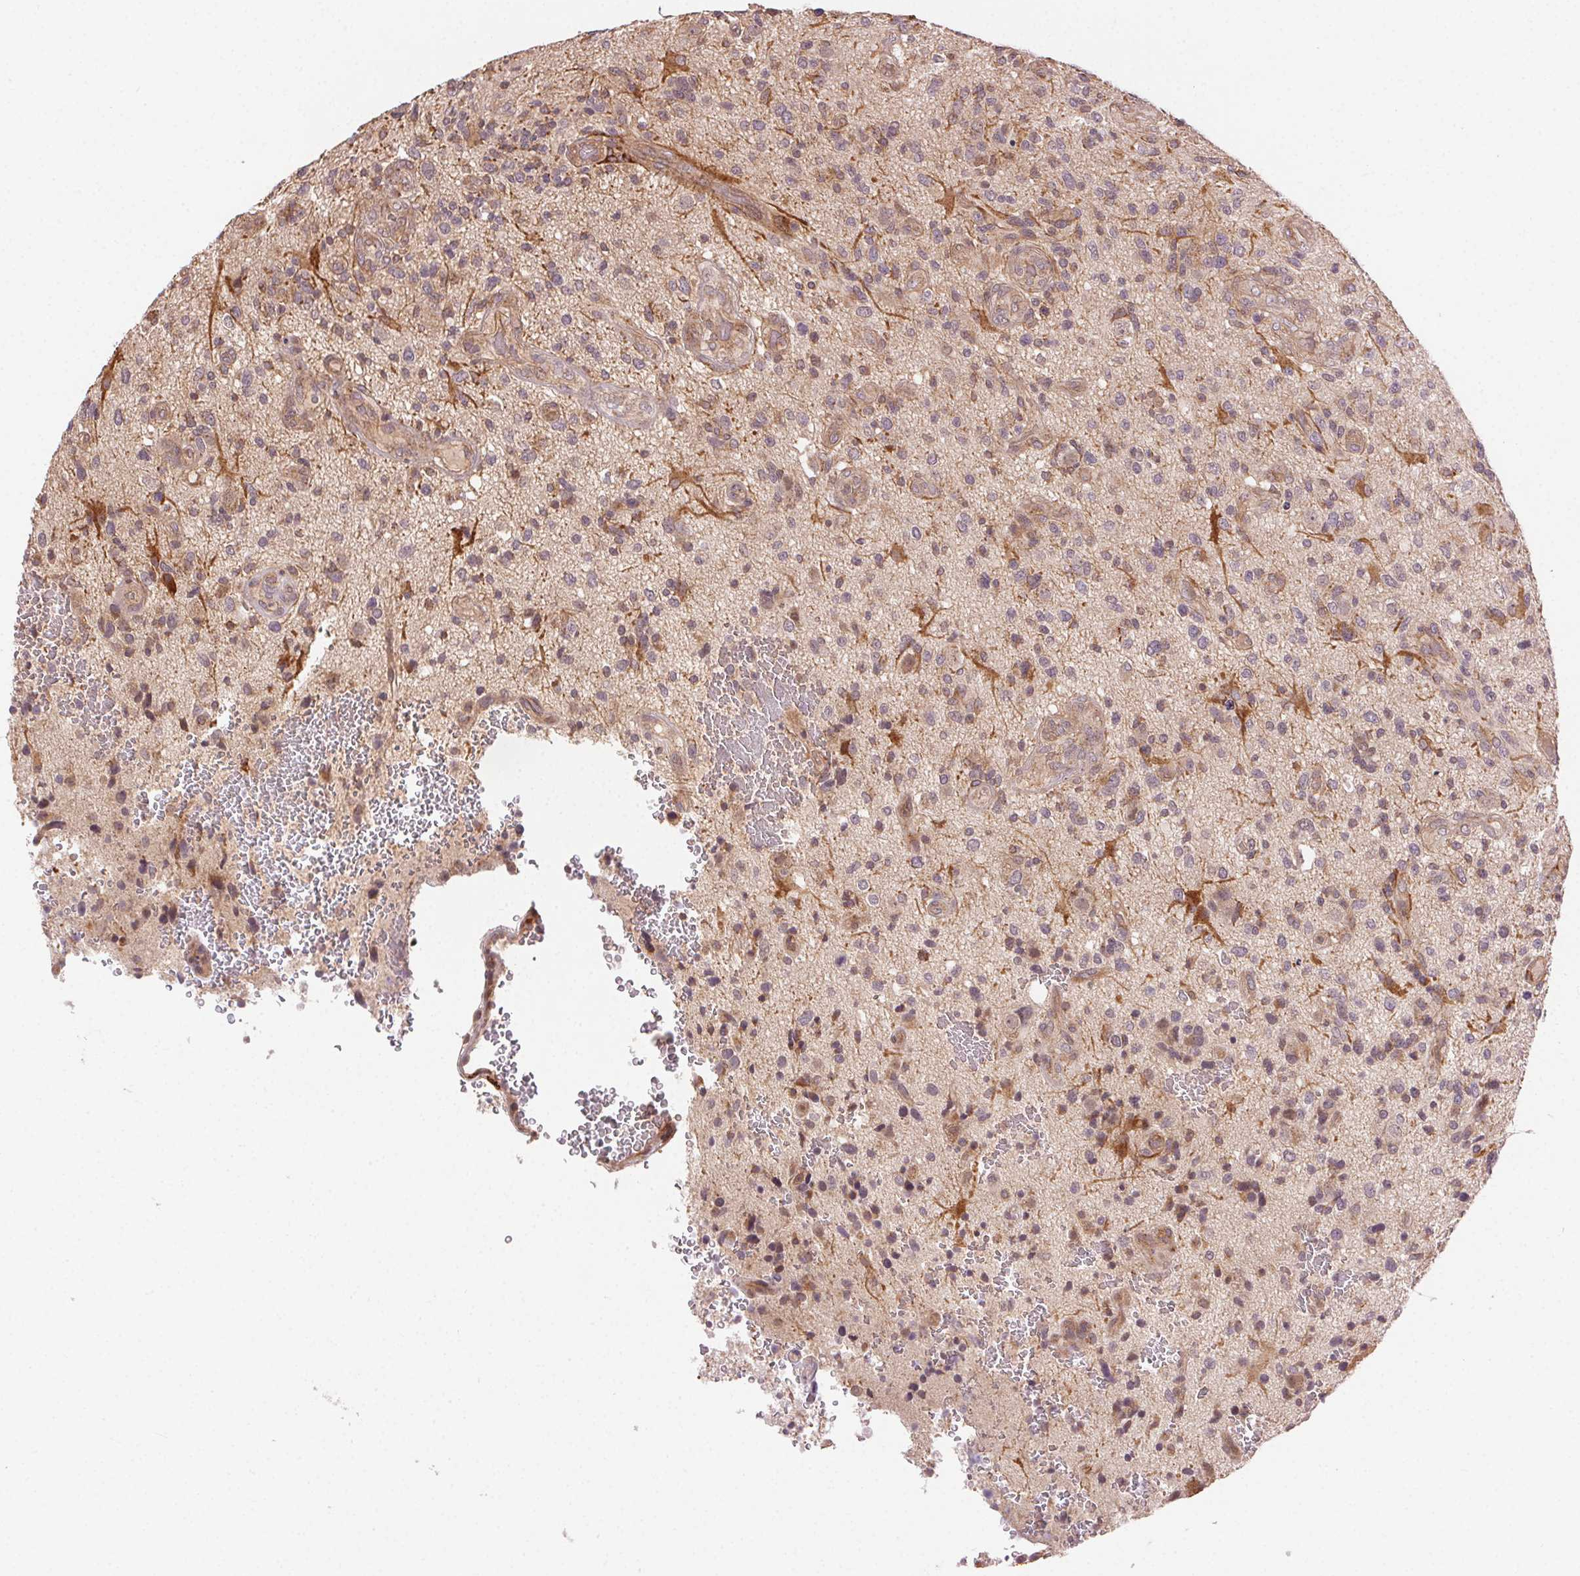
{"staining": {"intensity": "weak", "quantity": "25%-75%", "location": "cytoplasmic/membranous"}, "tissue": "glioma", "cell_type": "Tumor cells", "image_type": "cancer", "snomed": [{"axis": "morphology", "description": "Glioma, malignant, High grade"}, {"axis": "topography", "description": "Brain"}], "caption": "An IHC micrograph of tumor tissue is shown. Protein staining in brown labels weak cytoplasmic/membranous positivity in malignant glioma (high-grade) within tumor cells.", "gene": "KLHL15", "patient": {"sex": "male", "age": 47}}